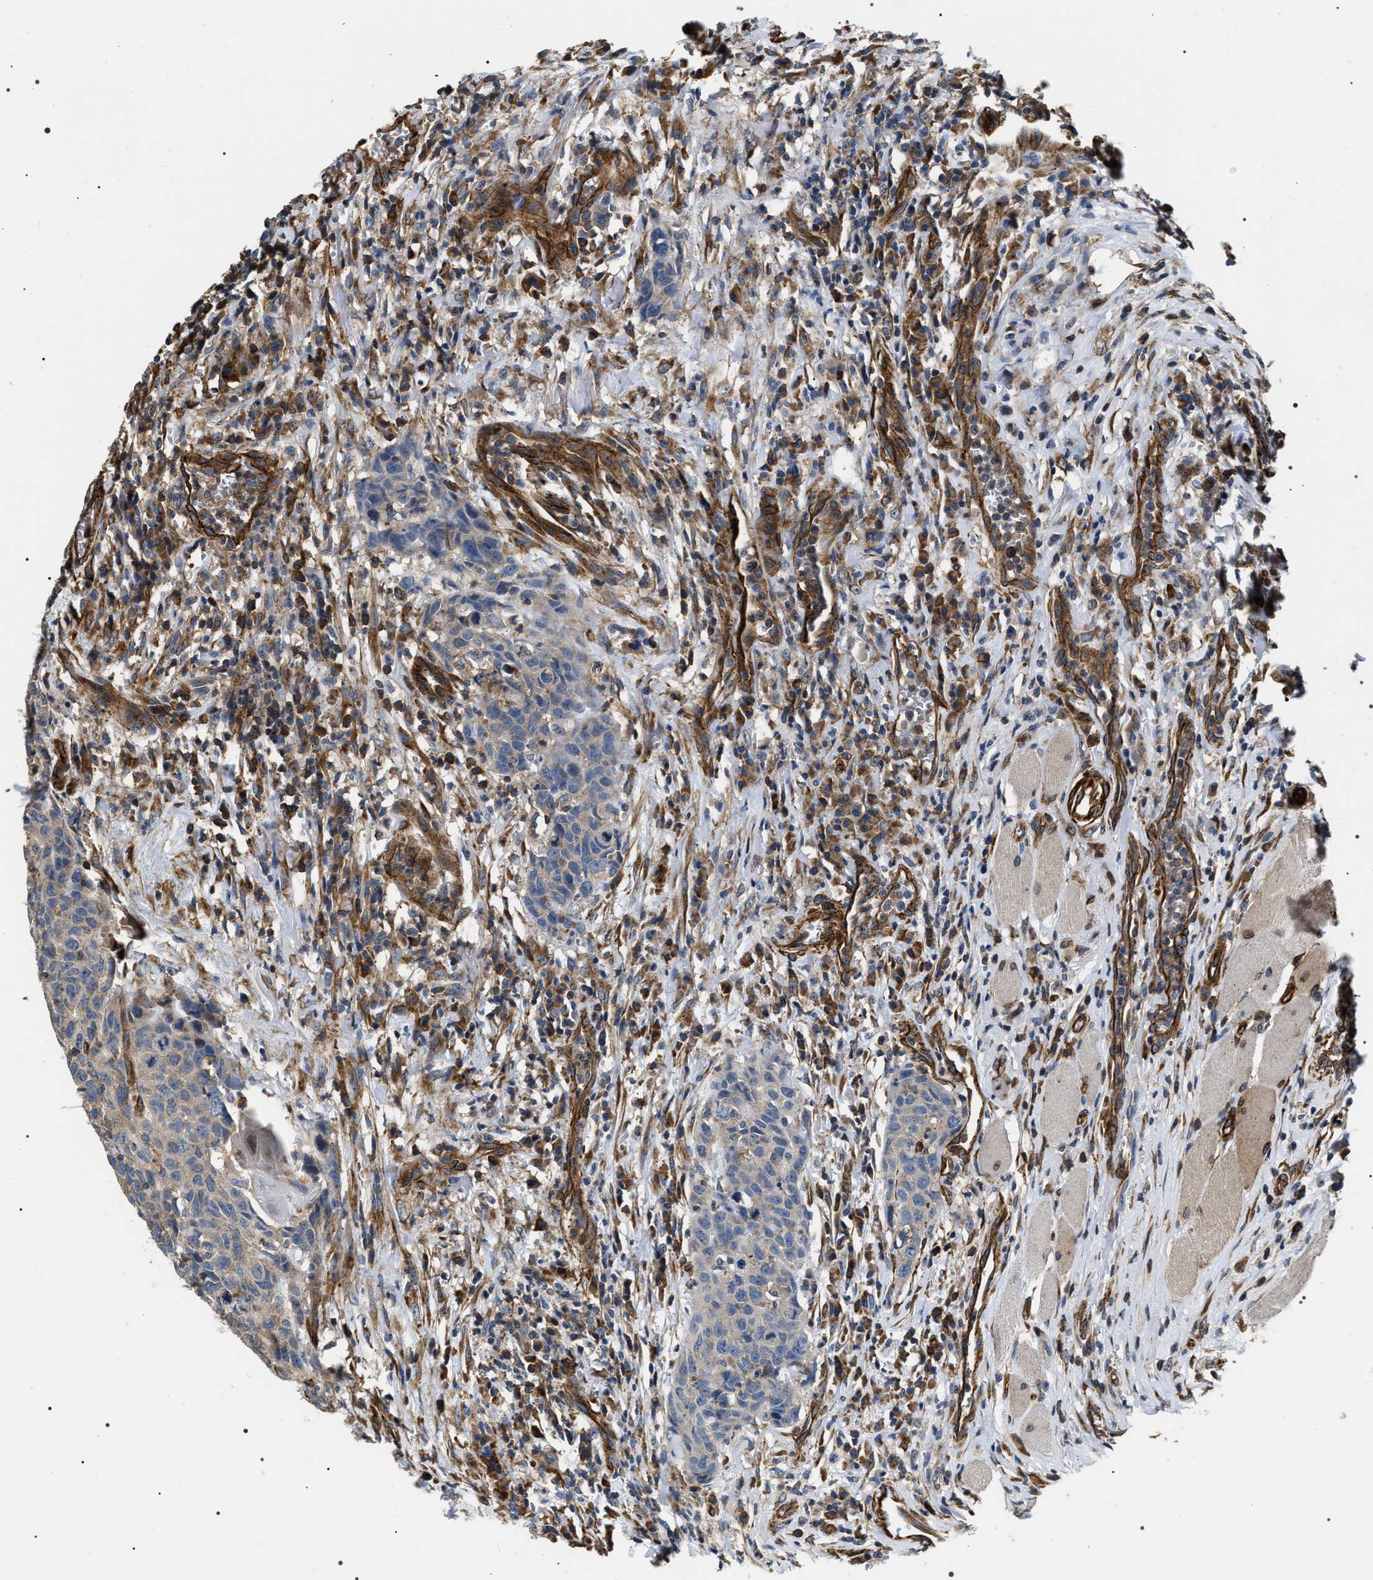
{"staining": {"intensity": "negative", "quantity": "none", "location": "none"}, "tissue": "head and neck cancer", "cell_type": "Tumor cells", "image_type": "cancer", "snomed": [{"axis": "morphology", "description": "Squamous cell carcinoma, NOS"}, {"axis": "topography", "description": "Head-Neck"}], "caption": "This is an IHC histopathology image of human squamous cell carcinoma (head and neck). There is no positivity in tumor cells.", "gene": "ZC3HAV1L", "patient": {"sex": "male", "age": 66}}